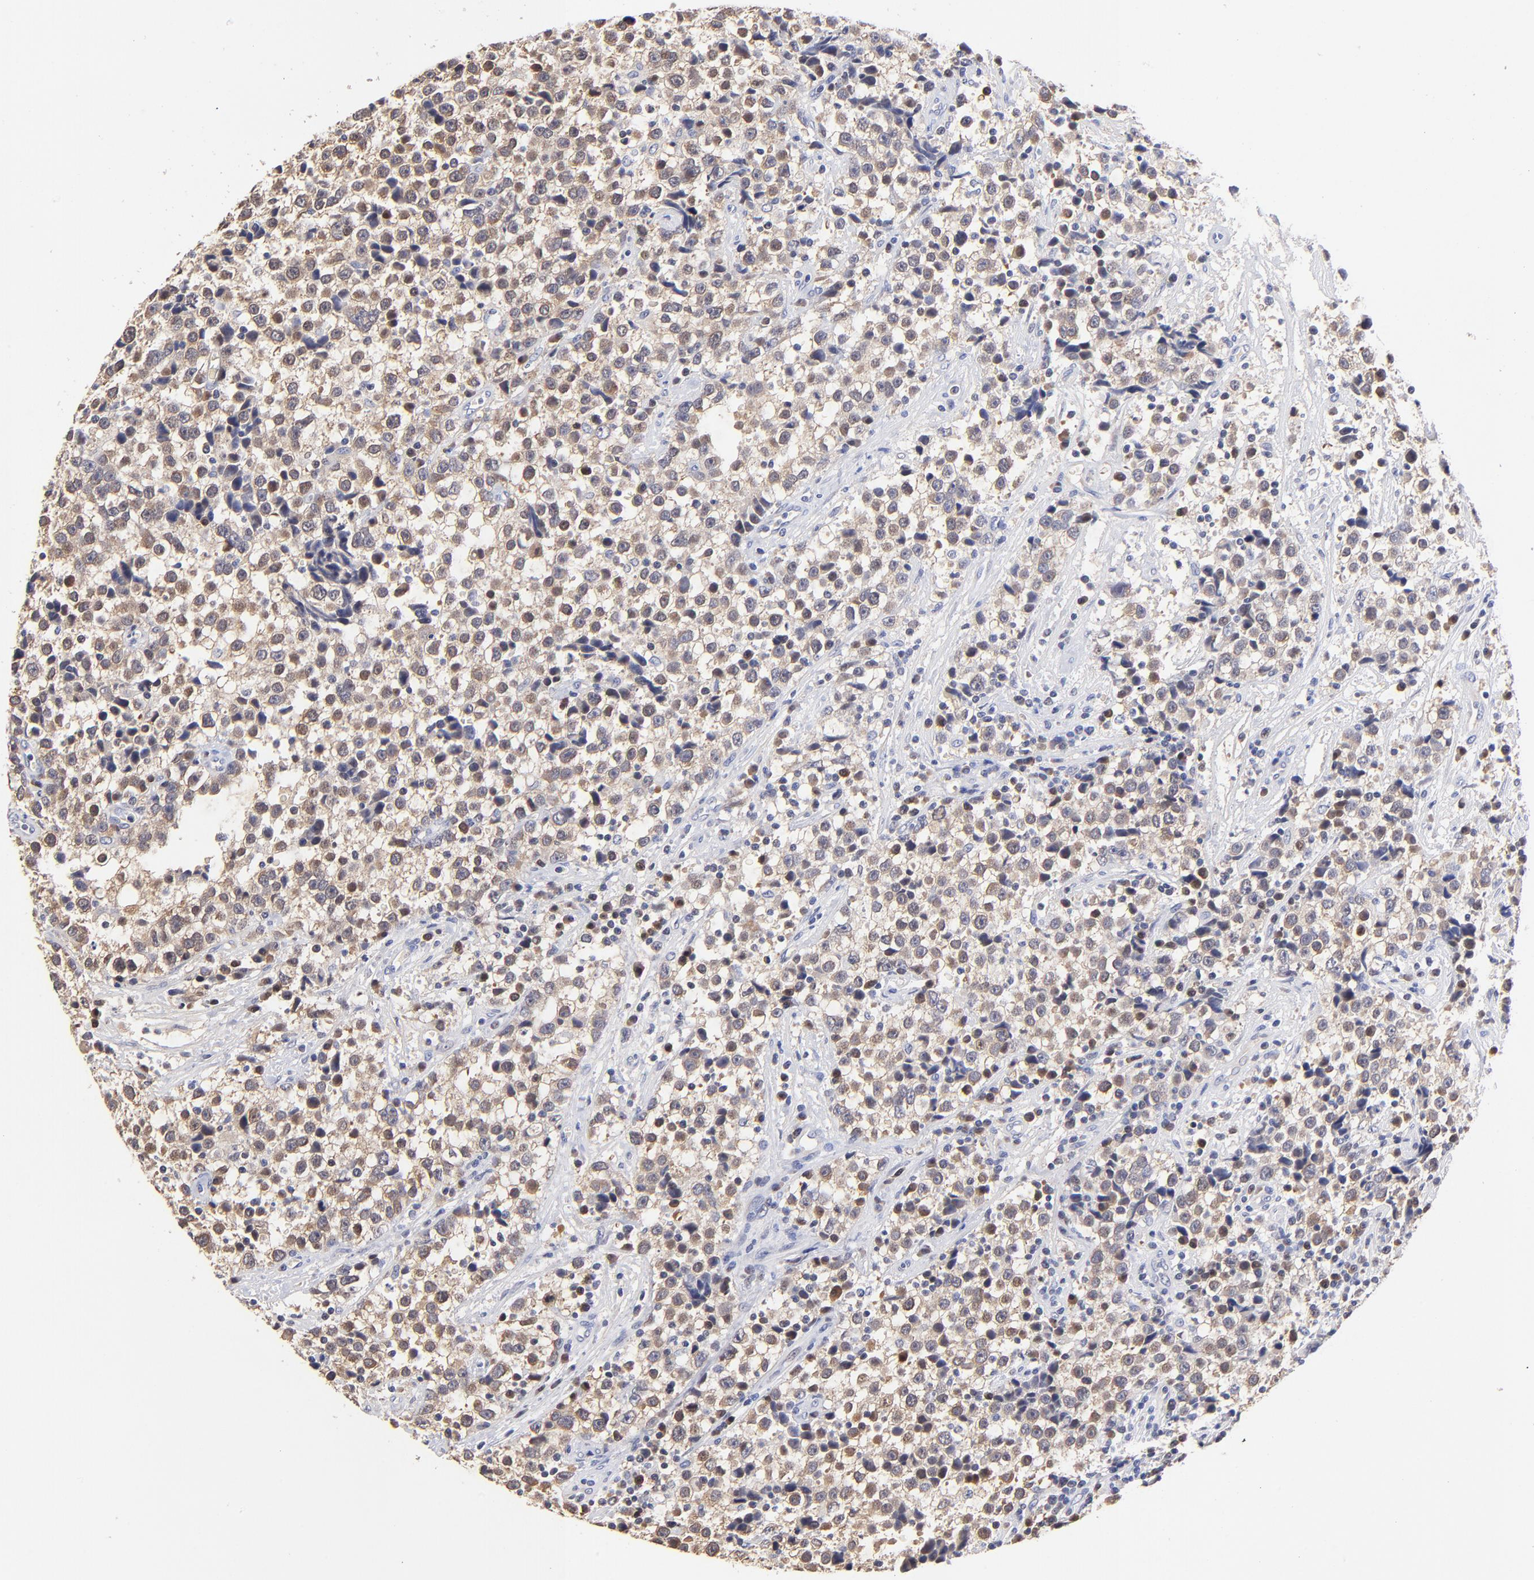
{"staining": {"intensity": "moderate", "quantity": ">75%", "location": "cytoplasmic/membranous"}, "tissue": "testis cancer", "cell_type": "Tumor cells", "image_type": "cancer", "snomed": [{"axis": "morphology", "description": "Seminoma, NOS"}, {"axis": "topography", "description": "Testis"}], "caption": "Testis cancer (seminoma) stained with immunohistochemistry reveals moderate cytoplasmic/membranous staining in about >75% of tumor cells.", "gene": "ZNF155", "patient": {"sex": "male", "age": 38}}